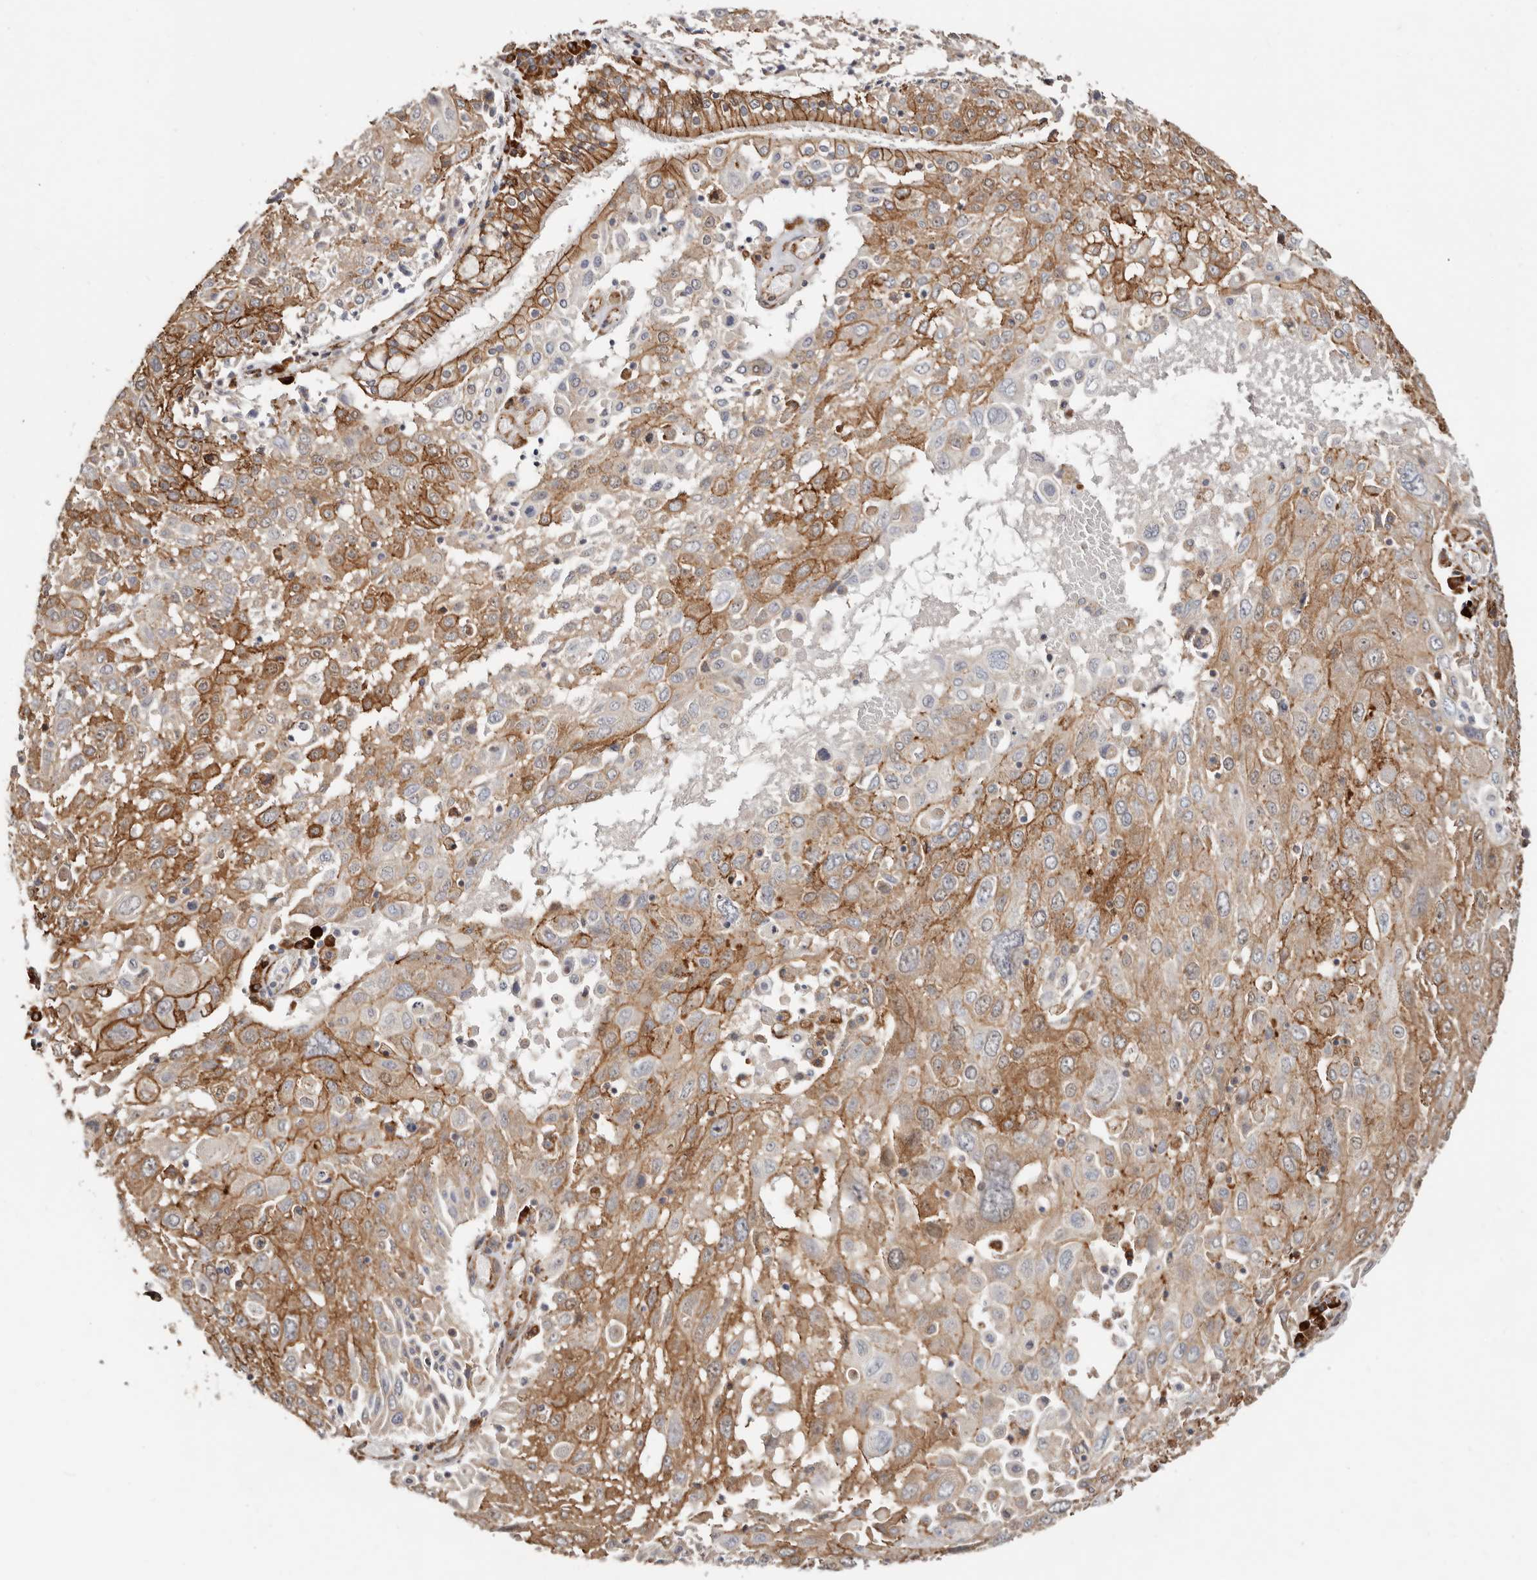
{"staining": {"intensity": "strong", "quantity": ">75%", "location": "cytoplasmic/membranous"}, "tissue": "lung cancer", "cell_type": "Tumor cells", "image_type": "cancer", "snomed": [{"axis": "morphology", "description": "Squamous cell carcinoma, NOS"}, {"axis": "topography", "description": "Lung"}], "caption": "This is an image of immunohistochemistry staining of squamous cell carcinoma (lung), which shows strong expression in the cytoplasmic/membranous of tumor cells.", "gene": "CTNNB1", "patient": {"sex": "male", "age": 65}}